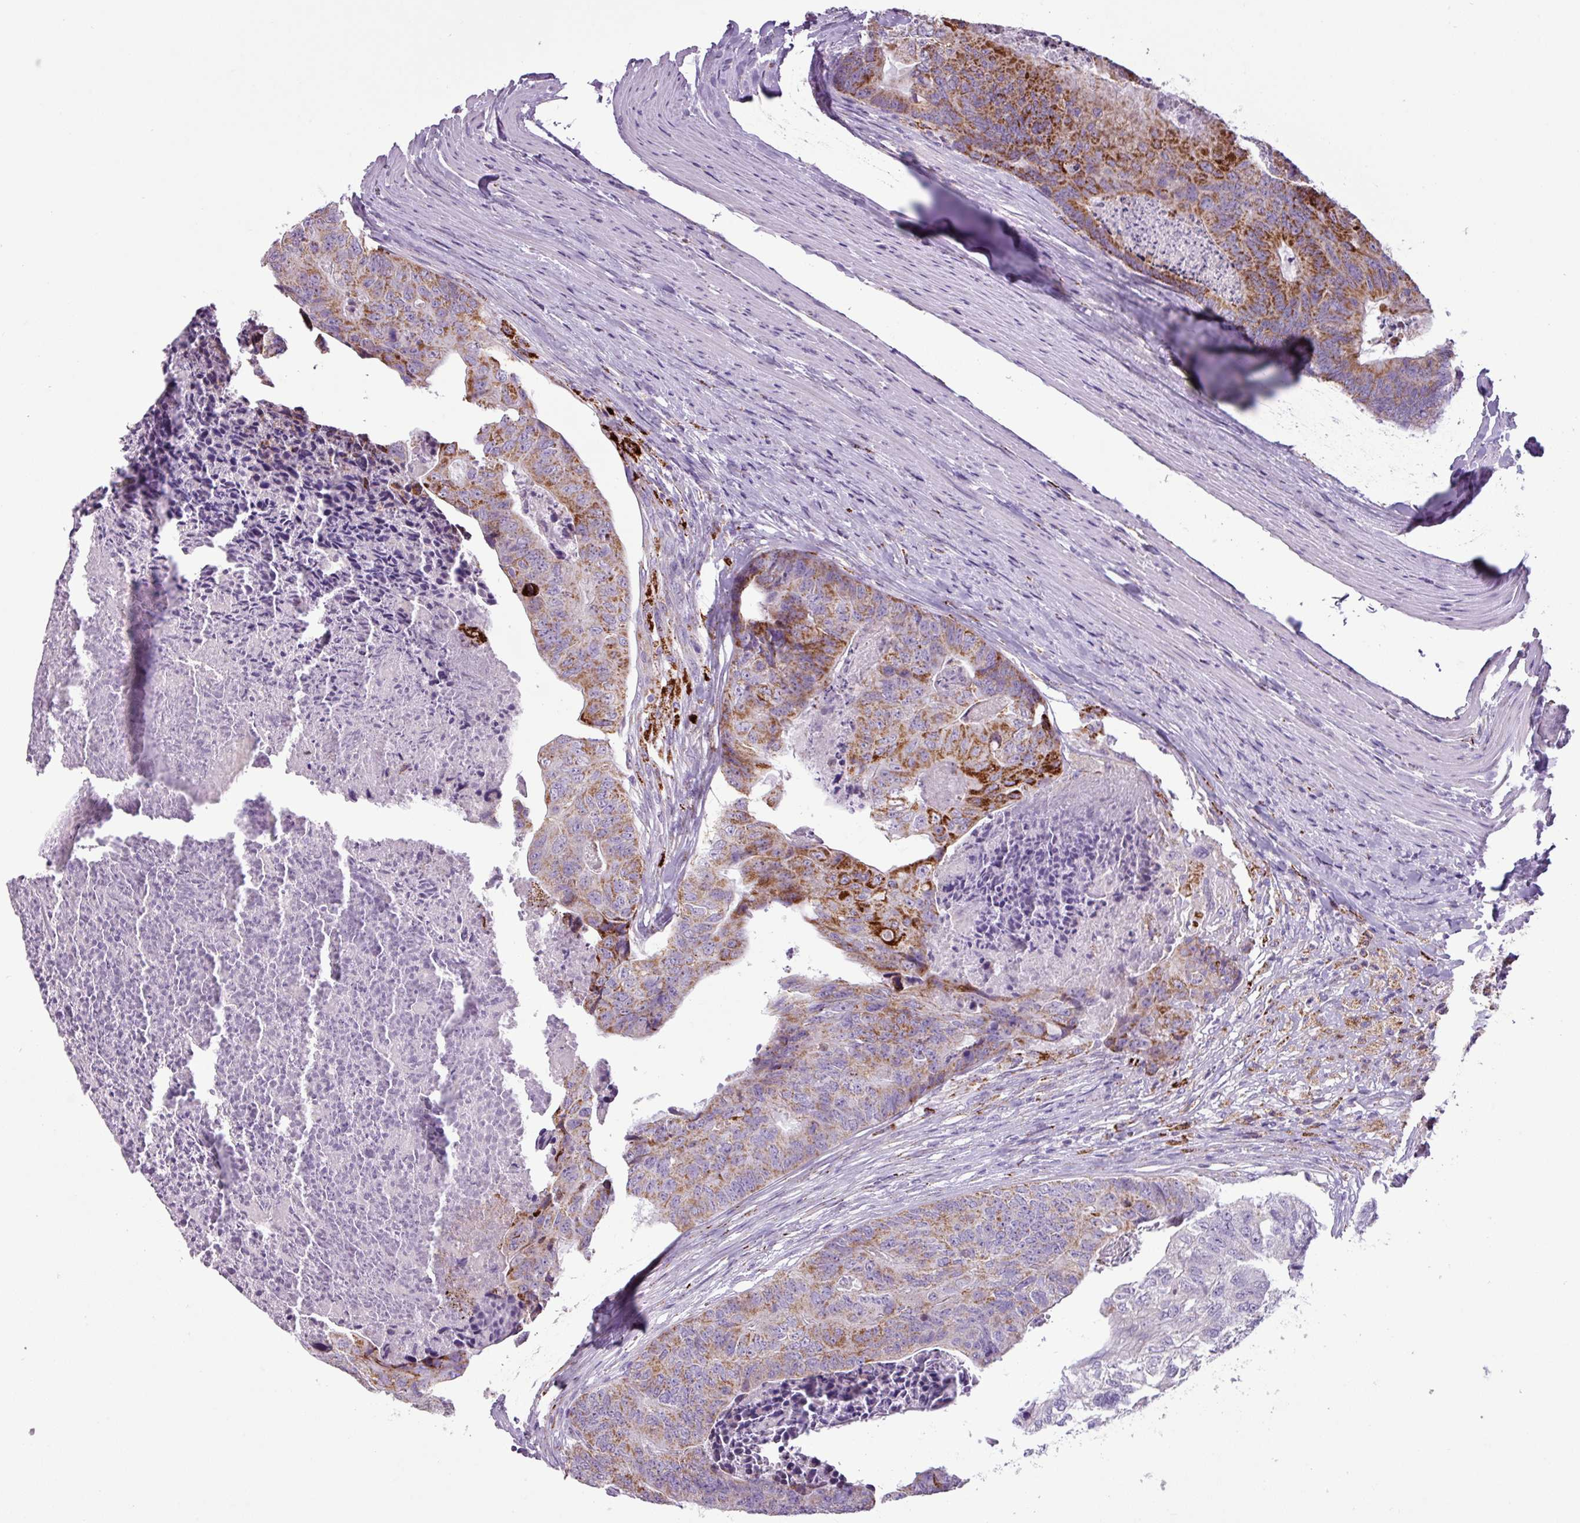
{"staining": {"intensity": "moderate", "quantity": ">75%", "location": "cytoplasmic/membranous"}, "tissue": "colorectal cancer", "cell_type": "Tumor cells", "image_type": "cancer", "snomed": [{"axis": "morphology", "description": "Adenocarcinoma, NOS"}, {"axis": "topography", "description": "Colon"}], "caption": "Moderate cytoplasmic/membranous positivity for a protein is seen in about >75% of tumor cells of colorectal adenocarcinoma using immunohistochemistry.", "gene": "ZNF667", "patient": {"sex": "female", "age": 67}}